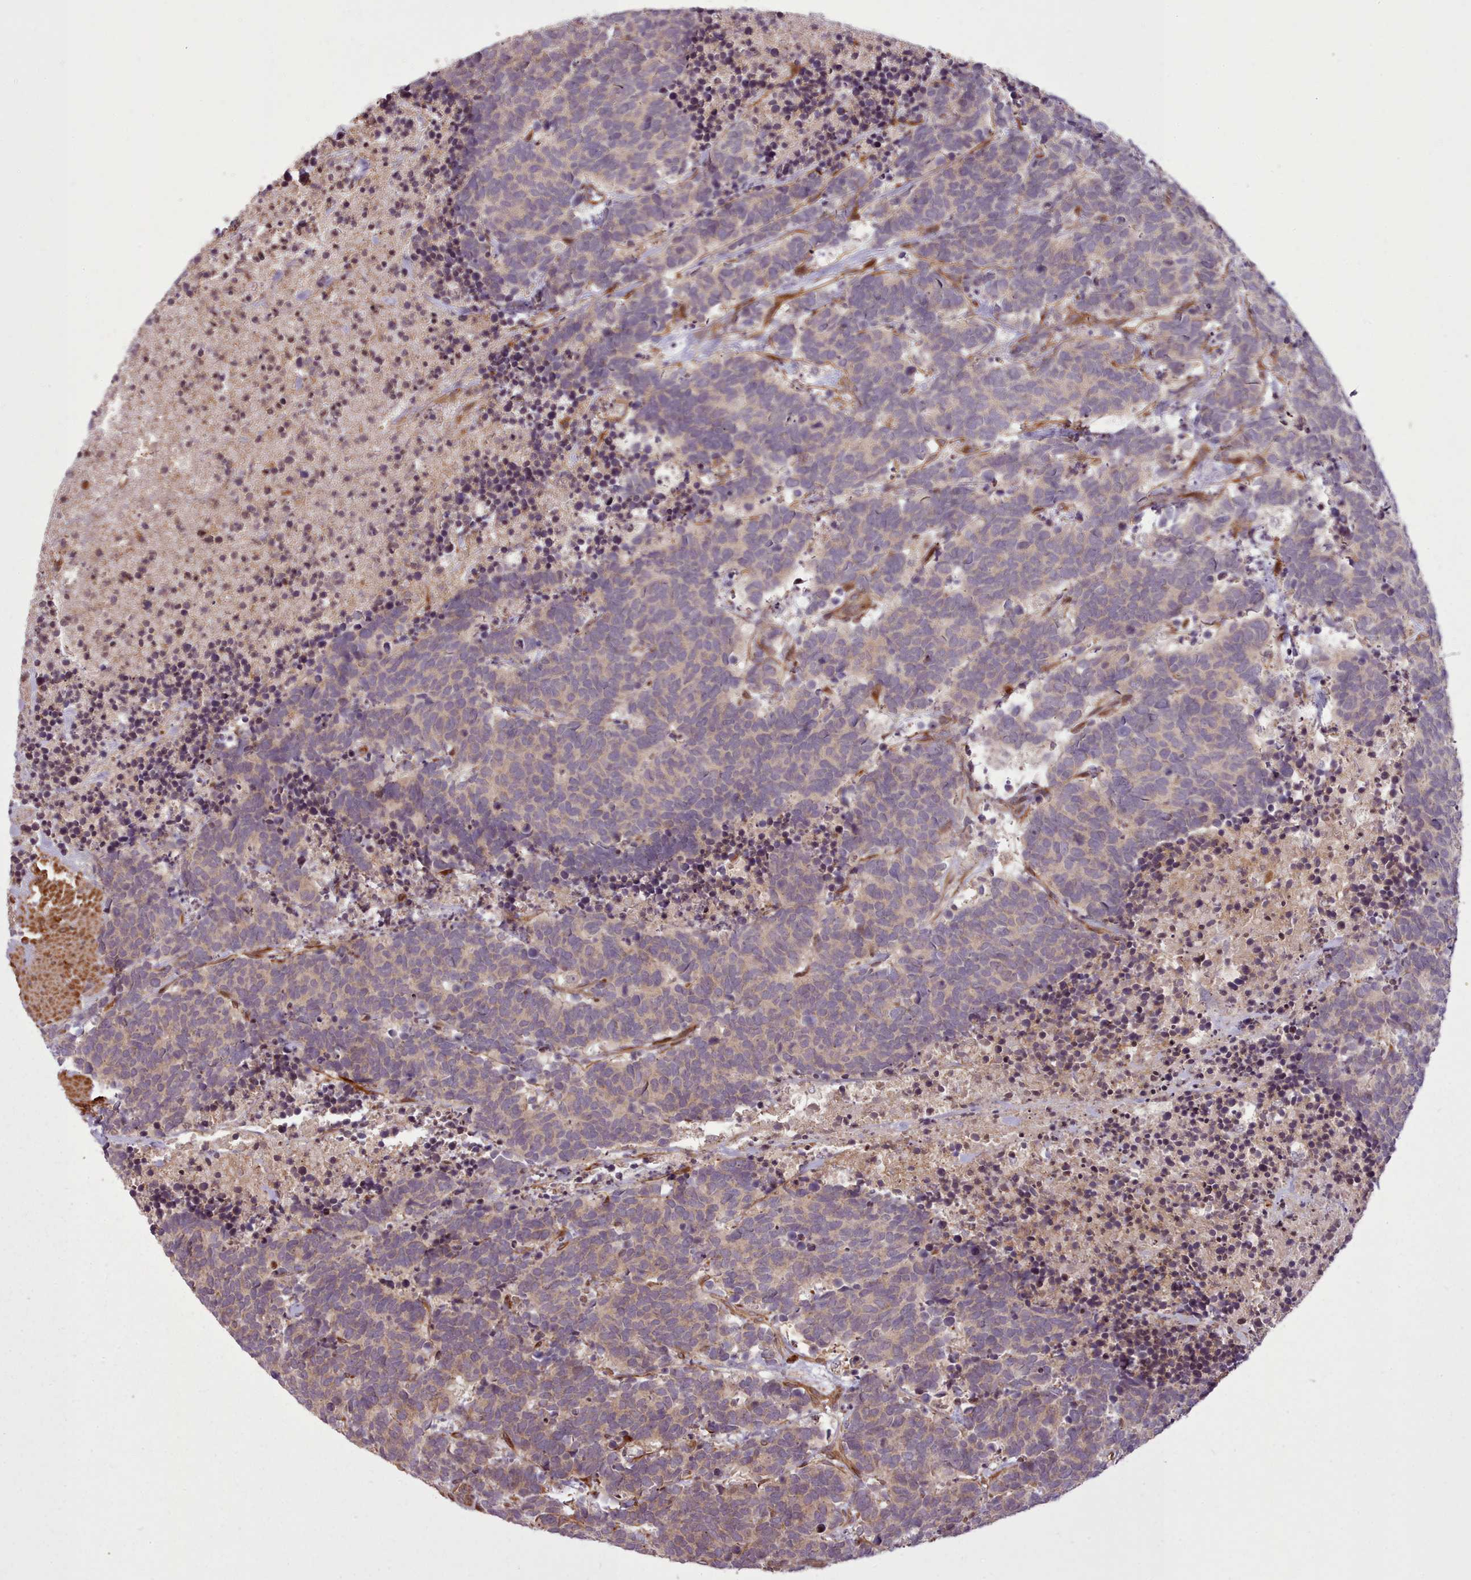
{"staining": {"intensity": "negative", "quantity": "none", "location": "none"}, "tissue": "carcinoid", "cell_type": "Tumor cells", "image_type": "cancer", "snomed": [{"axis": "morphology", "description": "Carcinoma, NOS"}, {"axis": "morphology", "description": "Carcinoid, malignant, NOS"}, {"axis": "topography", "description": "Prostate"}], "caption": "There is no significant staining in tumor cells of malignant carcinoid. (DAB (3,3'-diaminobenzidine) immunohistochemistry with hematoxylin counter stain).", "gene": "NLRP7", "patient": {"sex": "male", "age": 57}}